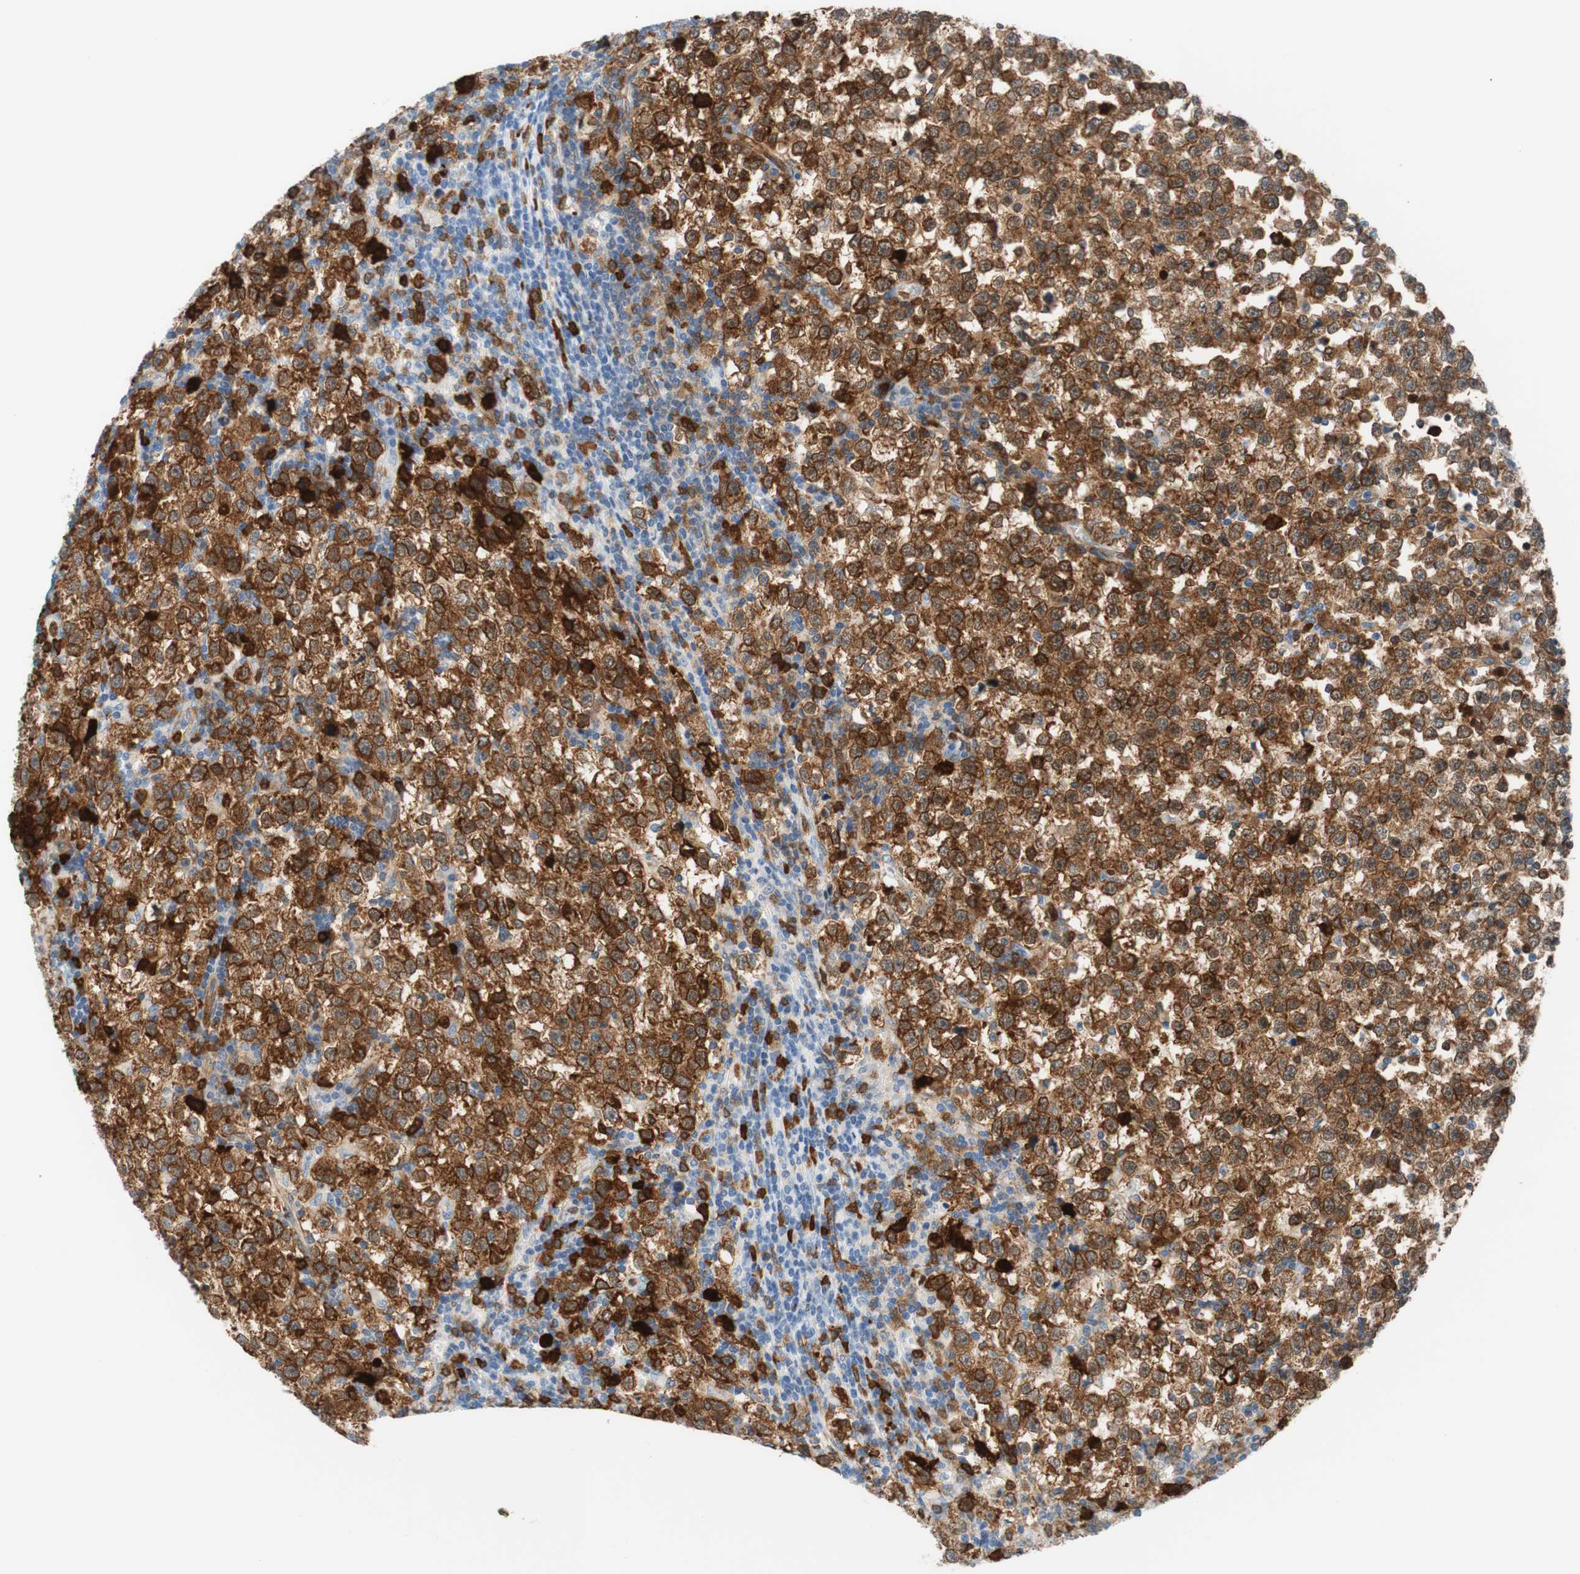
{"staining": {"intensity": "strong", "quantity": "25%-75%", "location": "cytoplasmic/membranous"}, "tissue": "testis cancer", "cell_type": "Tumor cells", "image_type": "cancer", "snomed": [{"axis": "morphology", "description": "Seminoma, NOS"}, {"axis": "topography", "description": "Testis"}], "caption": "DAB (3,3'-diaminobenzidine) immunohistochemical staining of testis cancer exhibits strong cytoplasmic/membranous protein staining in about 25%-75% of tumor cells.", "gene": "STMN1", "patient": {"sex": "male", "age": 43}}